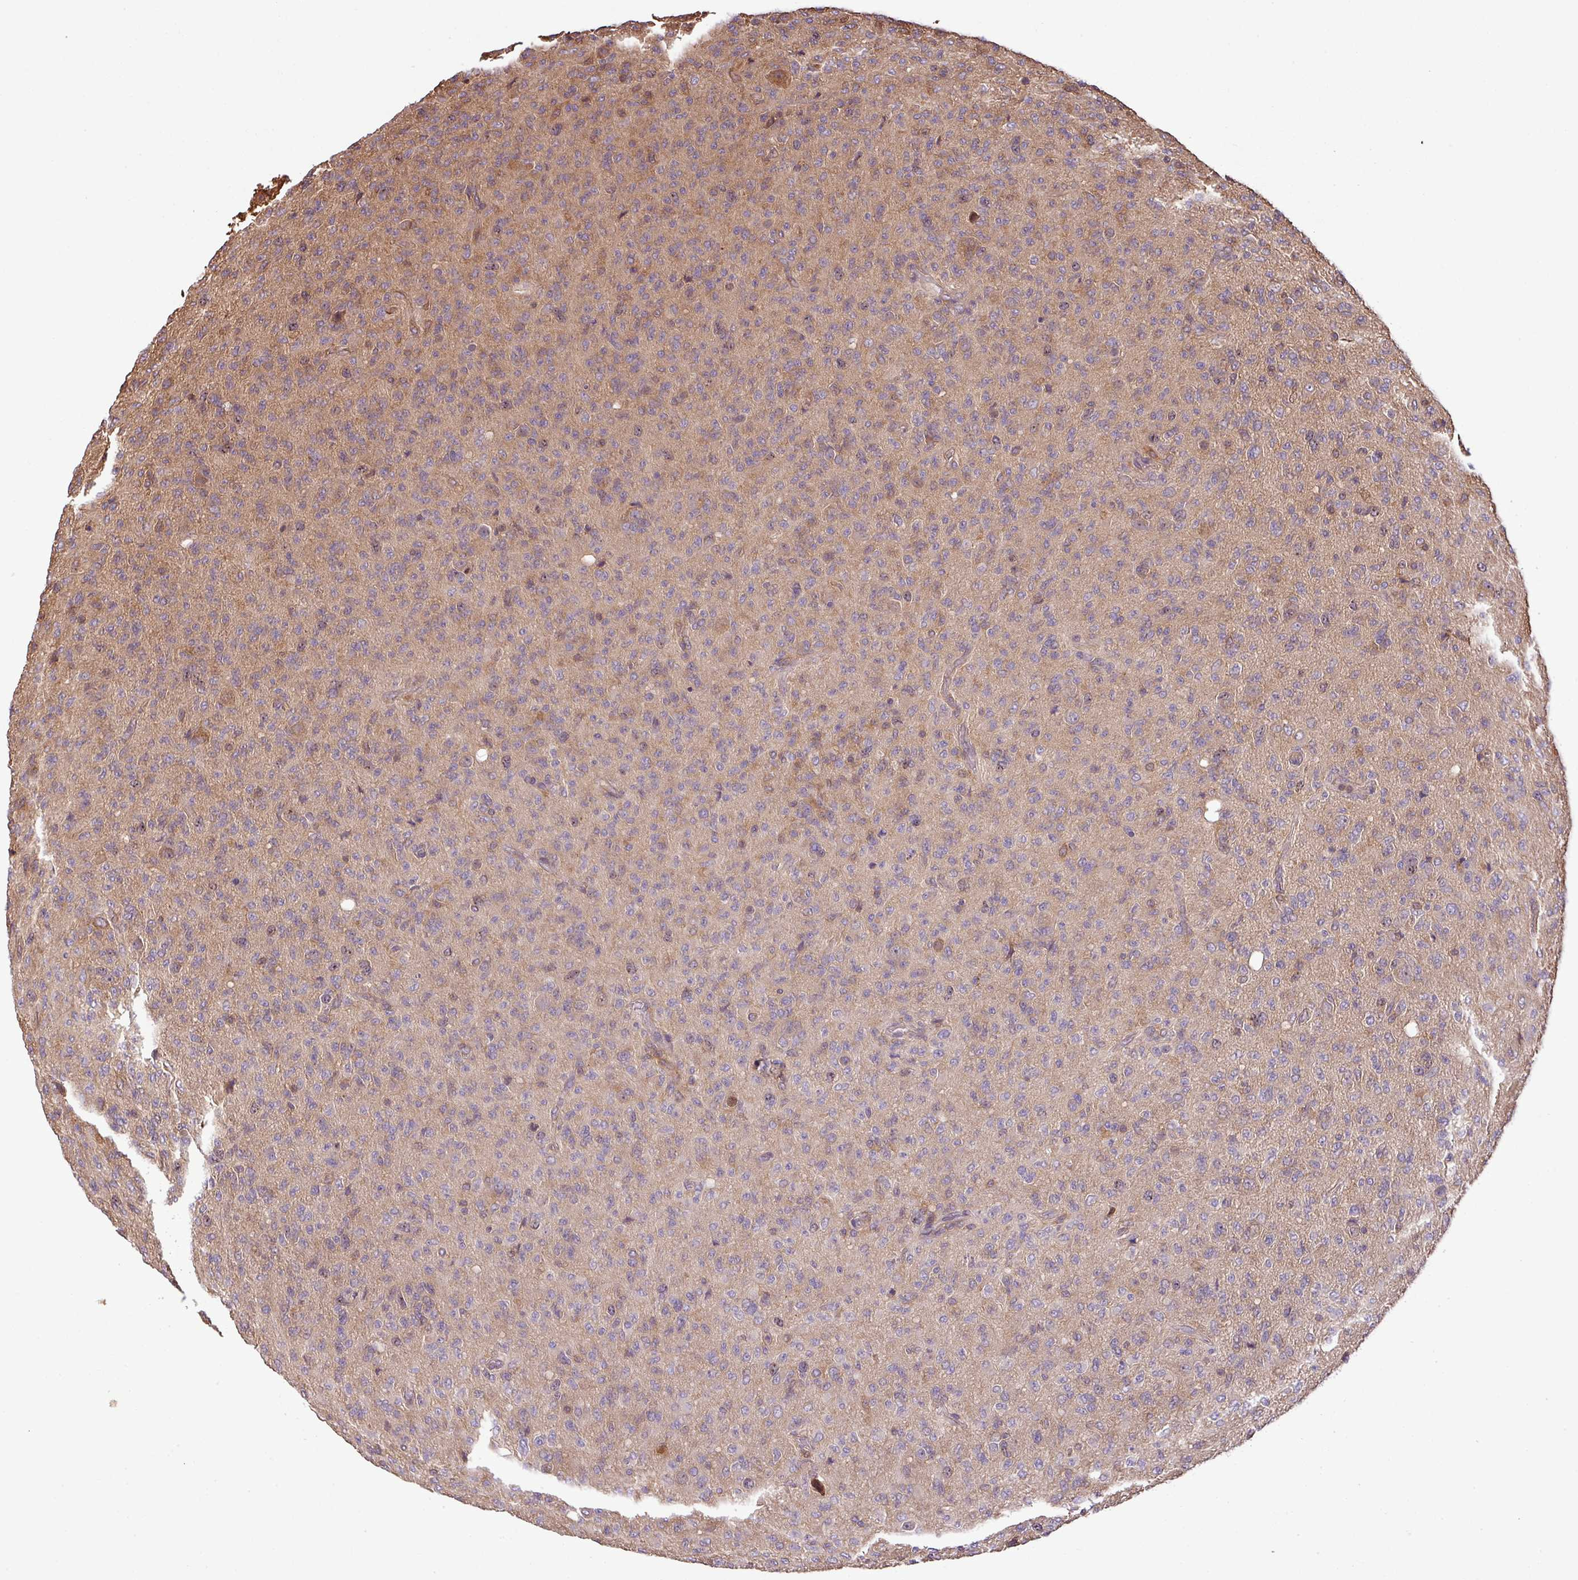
{"staining": {"intensity": "weak", "quantity": "<25%", "location": "cytoplasmic/membranous,nuclear"}, "tissue": "glioma", "cell_type": "Tumor cells", "image_type": "cancer", "snomed": [{"axis": "morphology", "description": "Glioma, malignant, High grade"}, {"axis": "topography", "description": "Brain"}], "caption": "High power microscopy histopathology image of an immunohistochemistry image of malignant glioma (high-grade), revealing no significant staining in tumor cells. (DAB IHC visualized using brightfield microscopy, high magnification).", "gene": "VENTX", "patient": {"sex": "female", "age": 57}}